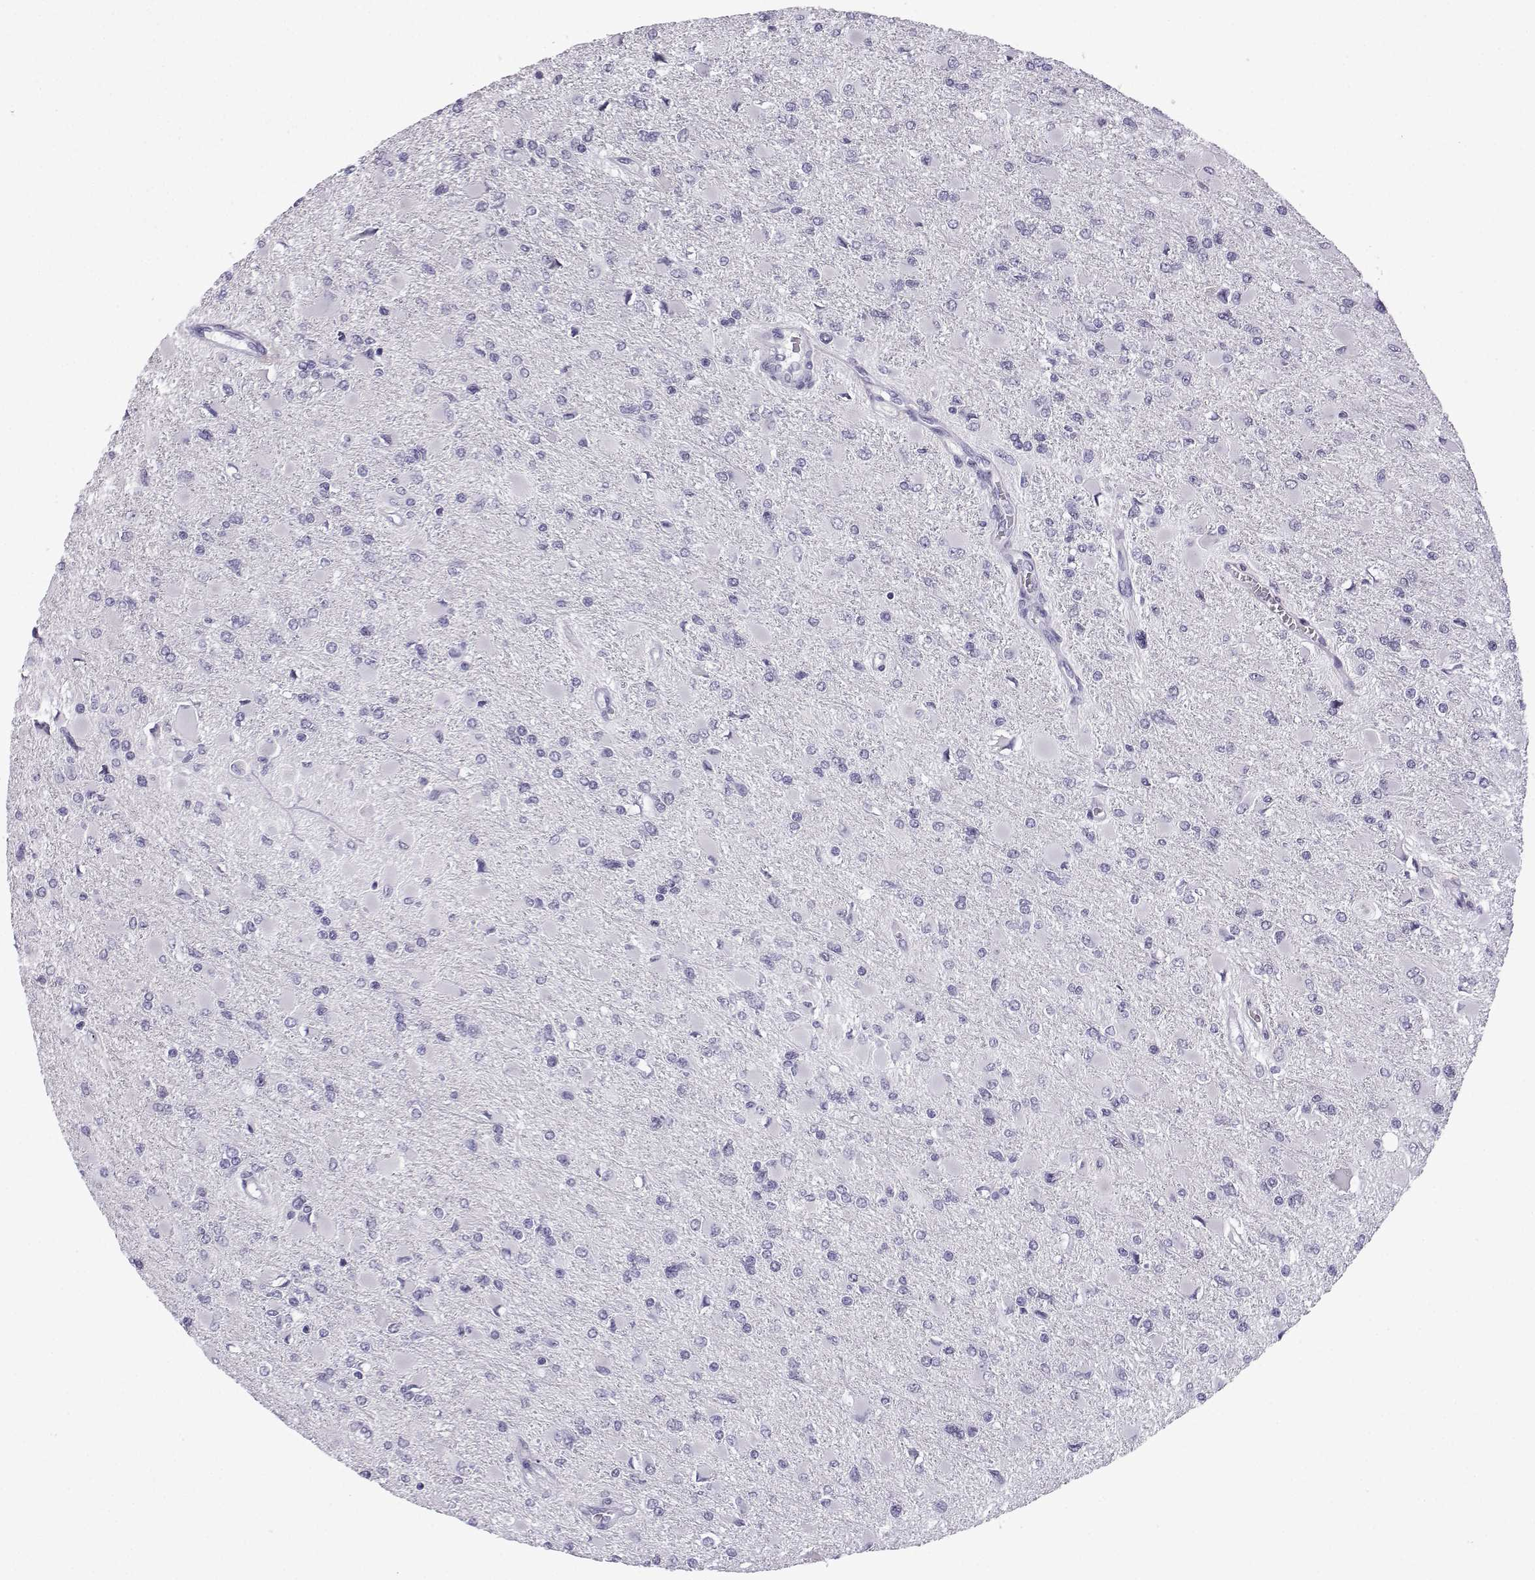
{"staining": {"intensity": "negative", "quantity": "none", "location": "none"}, "tissue": "glioma", "cell_type": "Tumor cells", "image_type": "cancer", "snomed": [{"axis": "morphology", "description": "Glioma, malignant, High grade"}, {"axis": "topography", "description": "Cerebral cortex"}], "caption": "This is an immunohistochemistry micrograph of malignant high-grade glioma. There is no expression in tumor cells.", "gene": "MRGBP", "patient": {"sex": "female", "age": 36}}